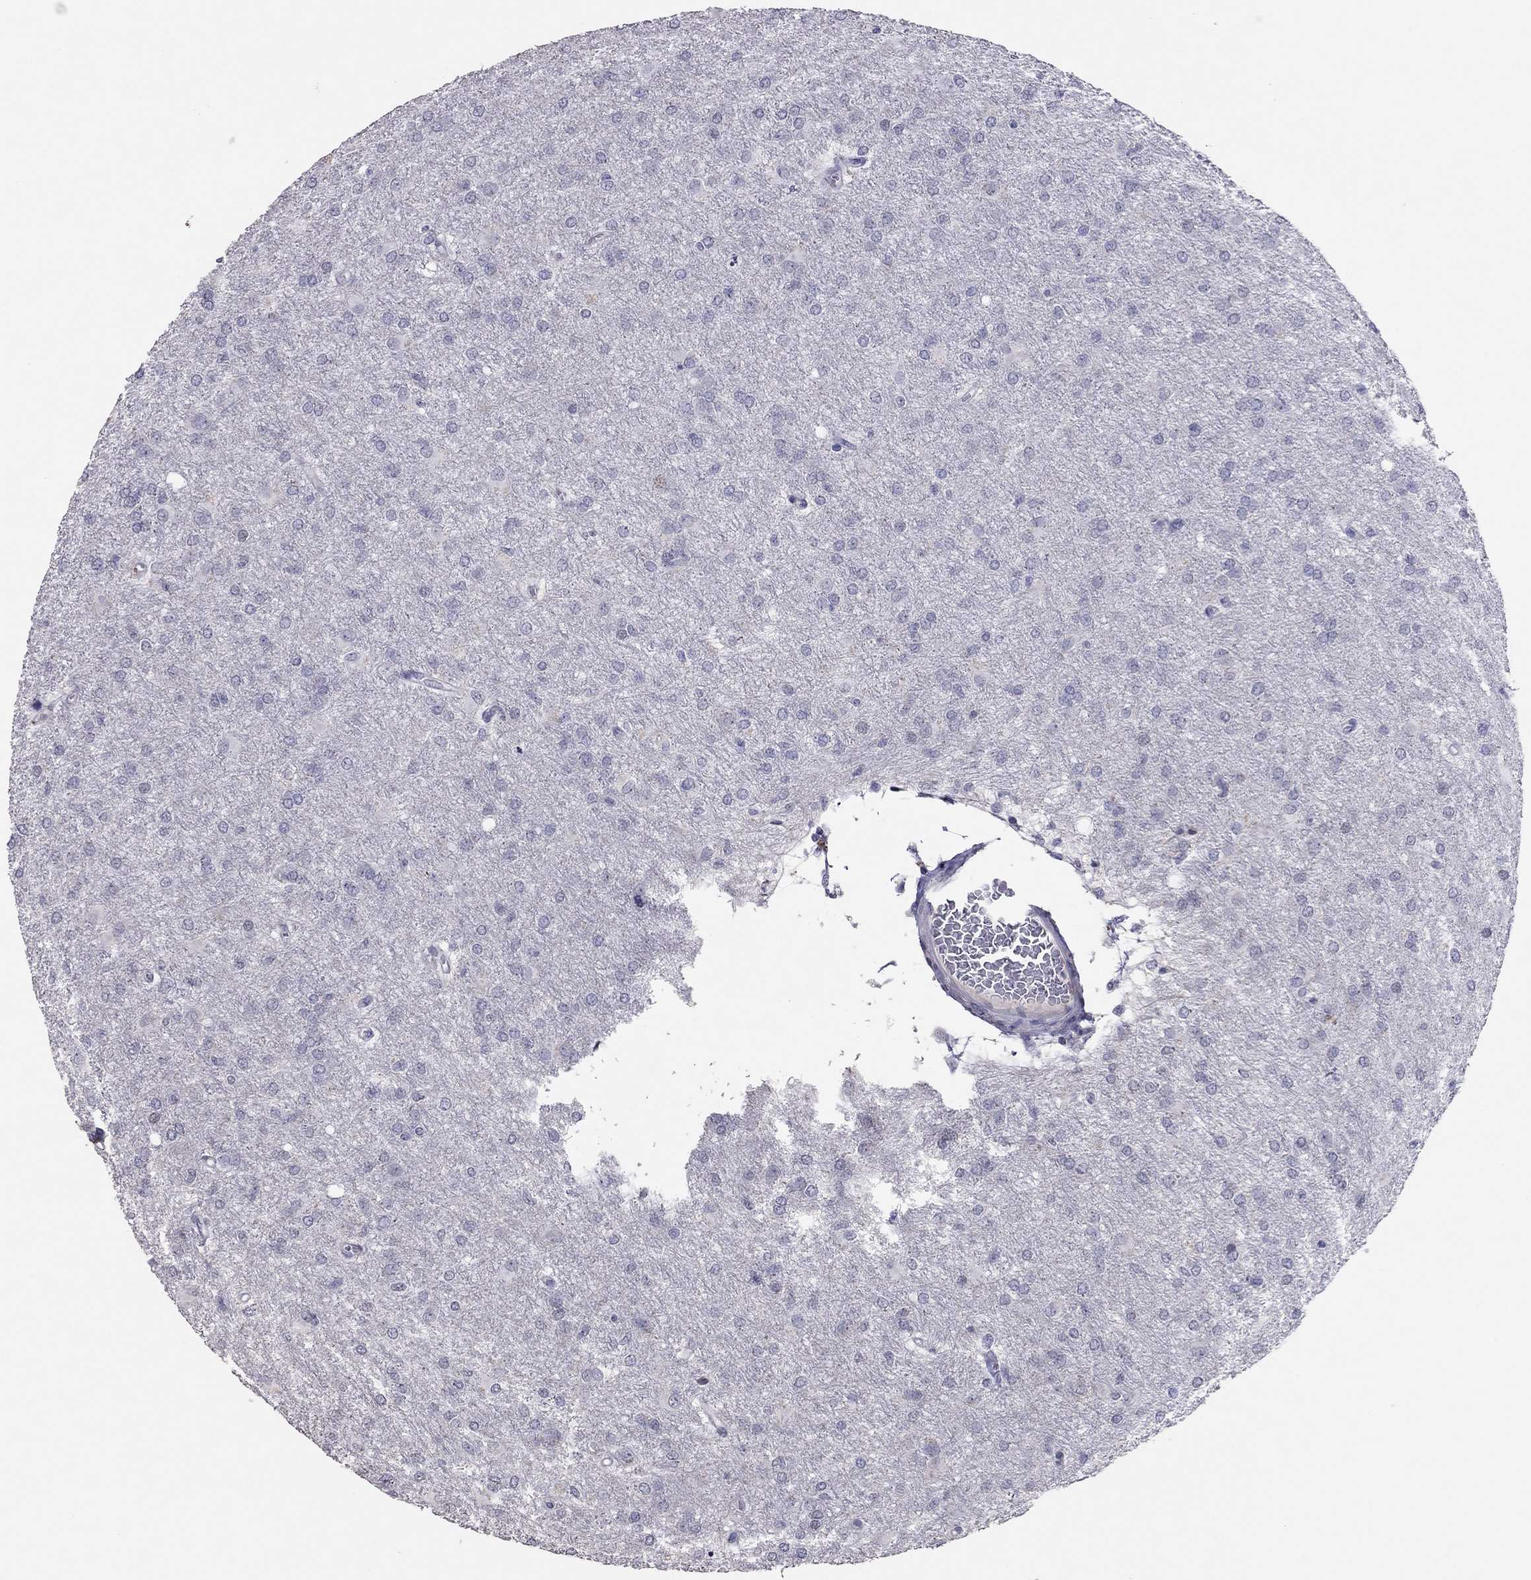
{"staining": {"intensity": "negative", "quantity": "none", "location": "none"}, "tissue": "glioma", "cell_type": "Tumor cells", "image_type": "cancer", "snomed": [{"axis": "morphology", "description": "Glioma, malignant, High grade"}, {"axis": "topography", "description": "Brain"}], "caption": "A high-resolution histopathology image shows IHC staining of high-grade glioma (malignant), which reveals no significant staining in tumor cells.", "gene": "TSHB", "patient": {"sex": "male", "age": 68}}